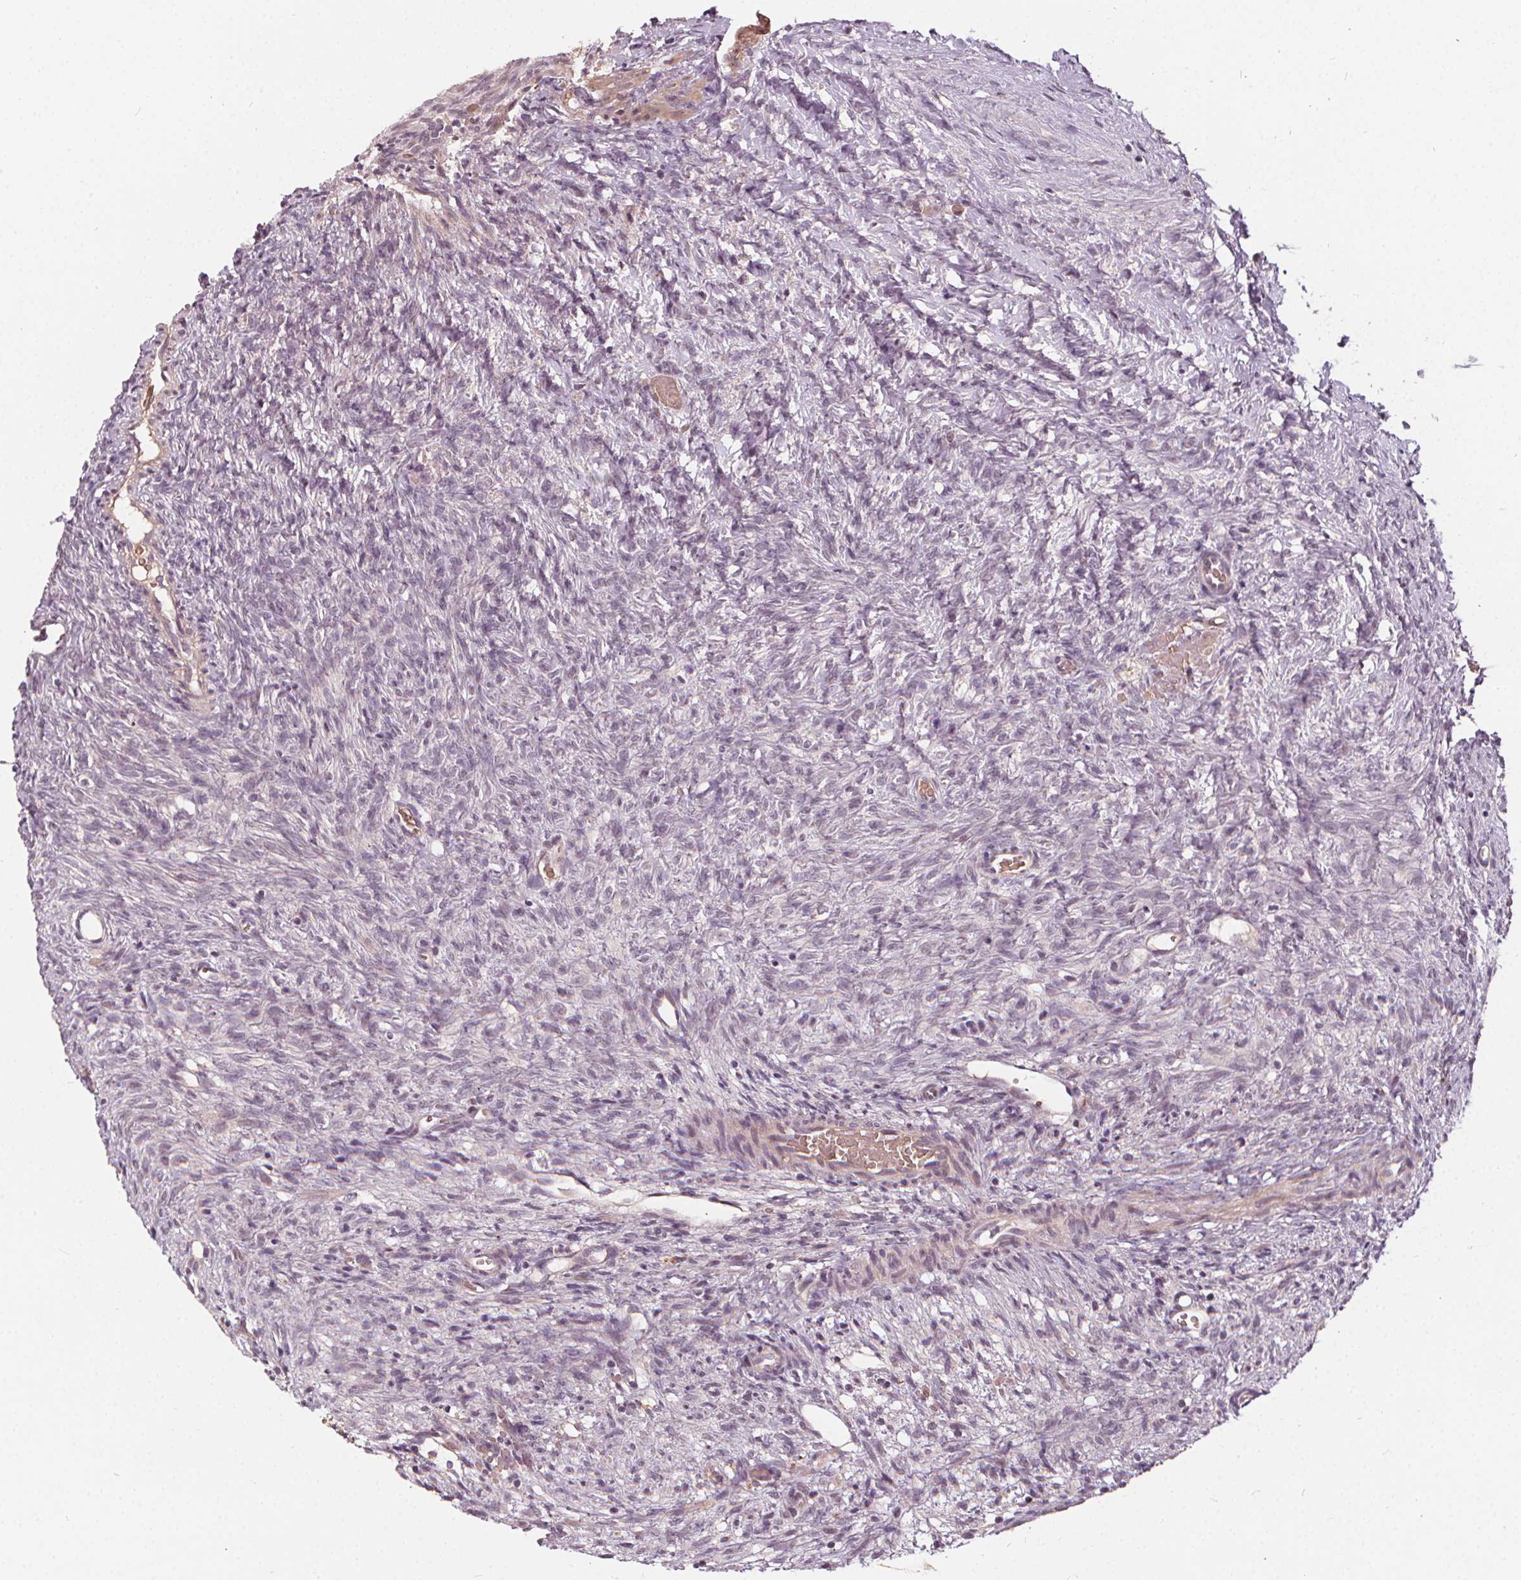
{"staining": {"intensity": "weak", "quantity": "25%-75%", "location": "cytoplasmic/membranous"}, "tissue": "ovary", "cell_type": "Follicle cells", "image_type": "normal", "snomed": [{"axis": "morphology", "description": "Normal tissue, NOS"}, {"axis": "topography", "description": "Ovary"}], "caption": "Brown immunohistochemical staining in unremarkable ovary displays weak cytoplasmic/membranous staining in approximately 25%-75% of follicle cells. (Brightfield microscopy of DAB IHC at high magnification).", "gene": "IPO13", "patient": {"sex": "female", "age": 46}}